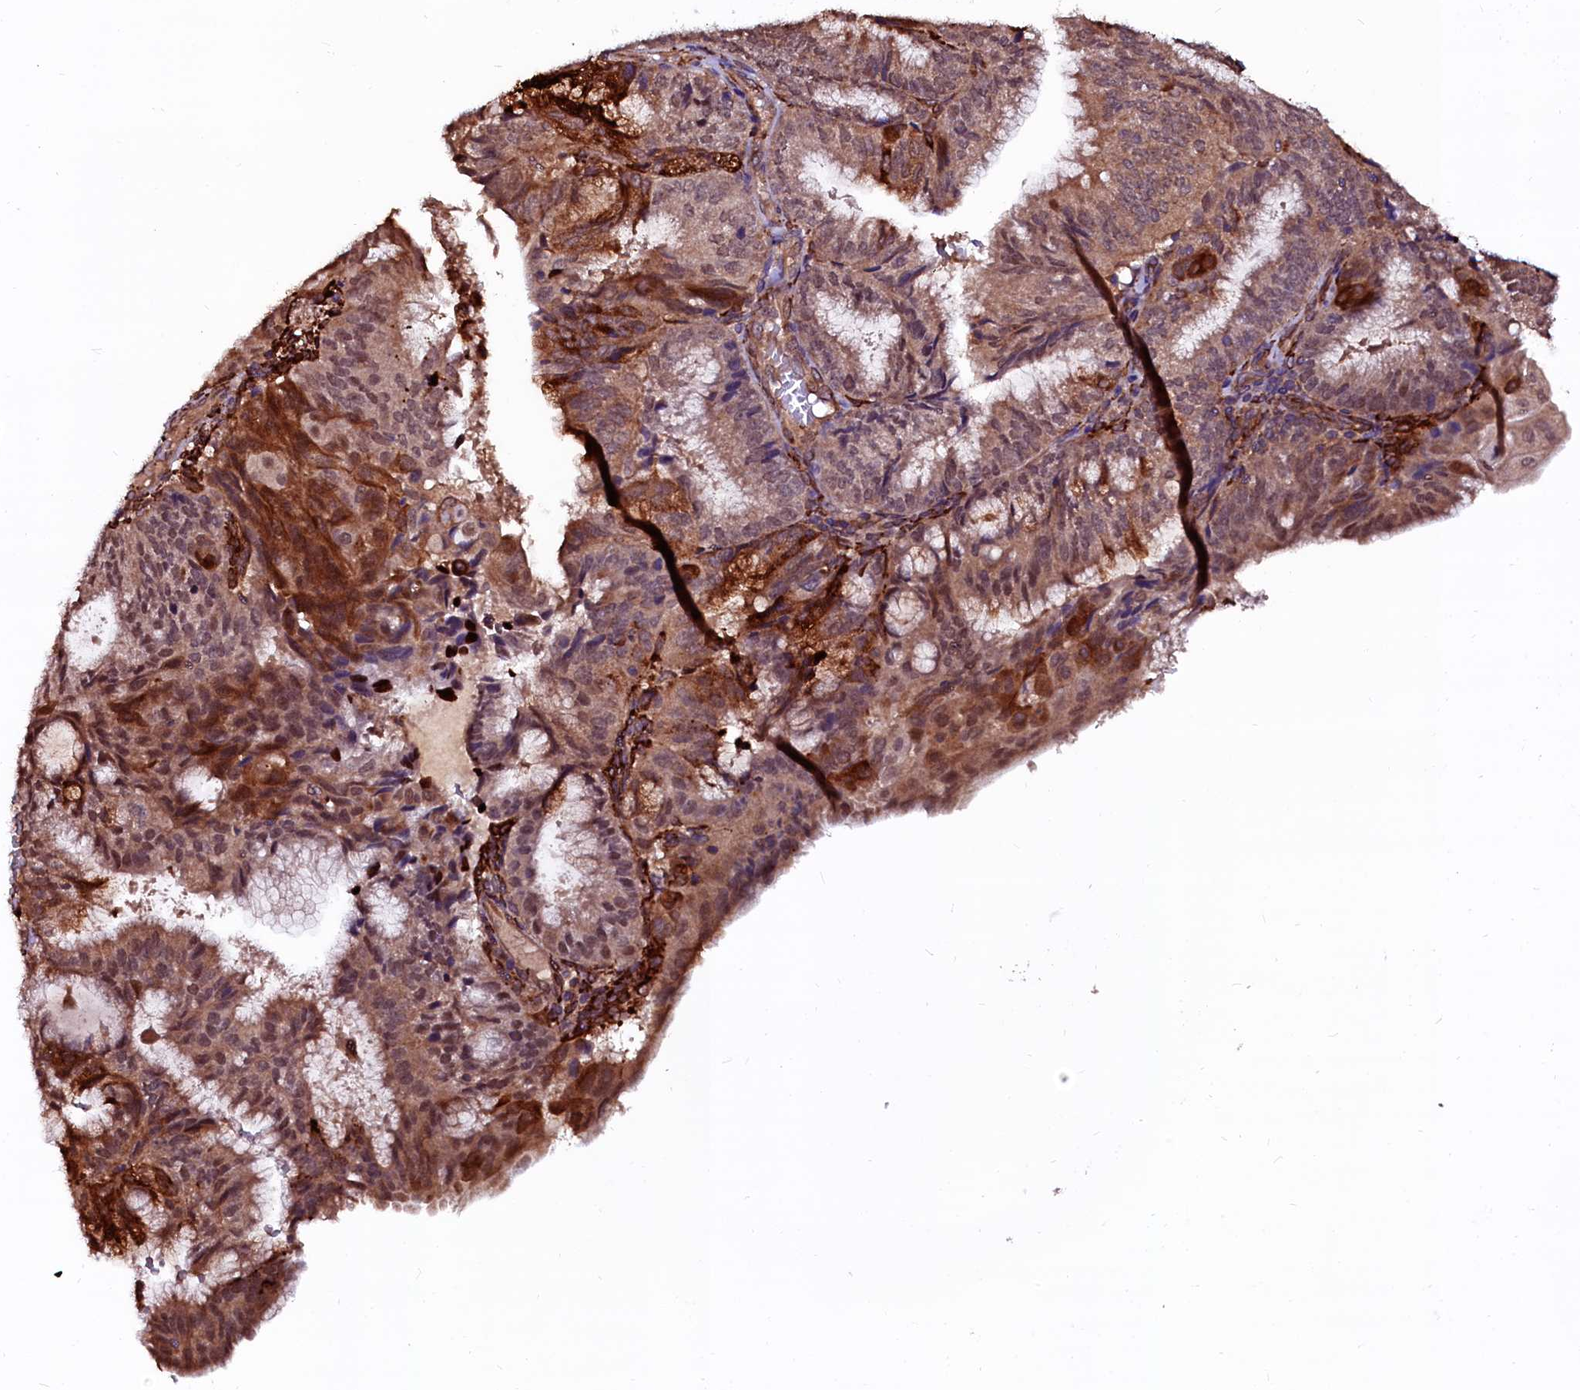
{"staining": {"intensity": "moderate", "quantity": "25%-75%", "location": "cytoplasmic/membranous,nuclear"}, "tissue": "endometrial cancer", "cell_type": "Tumor cells", "image_type": "cancer", "snomed": [{"axis": "morphology", "description": "Adenocarcinoma, NOS"}, {"axis": "topography", "description": "Endometrium"}], "caption": "A high-resolution histopathology image shows immunohistochemistry staining of endometrial cancer (adenocarcinoma), which reveals moderate cytoplasmic/membranous and nuclear positivity in approximately 25%-75% of tumor cells. (DAB (3,3'-diaminobenzidine) = brown stain, brightfield microscopy at high magnification).", "gene": "N4BP1", "patient": {"sex": "female", "age": 49}}